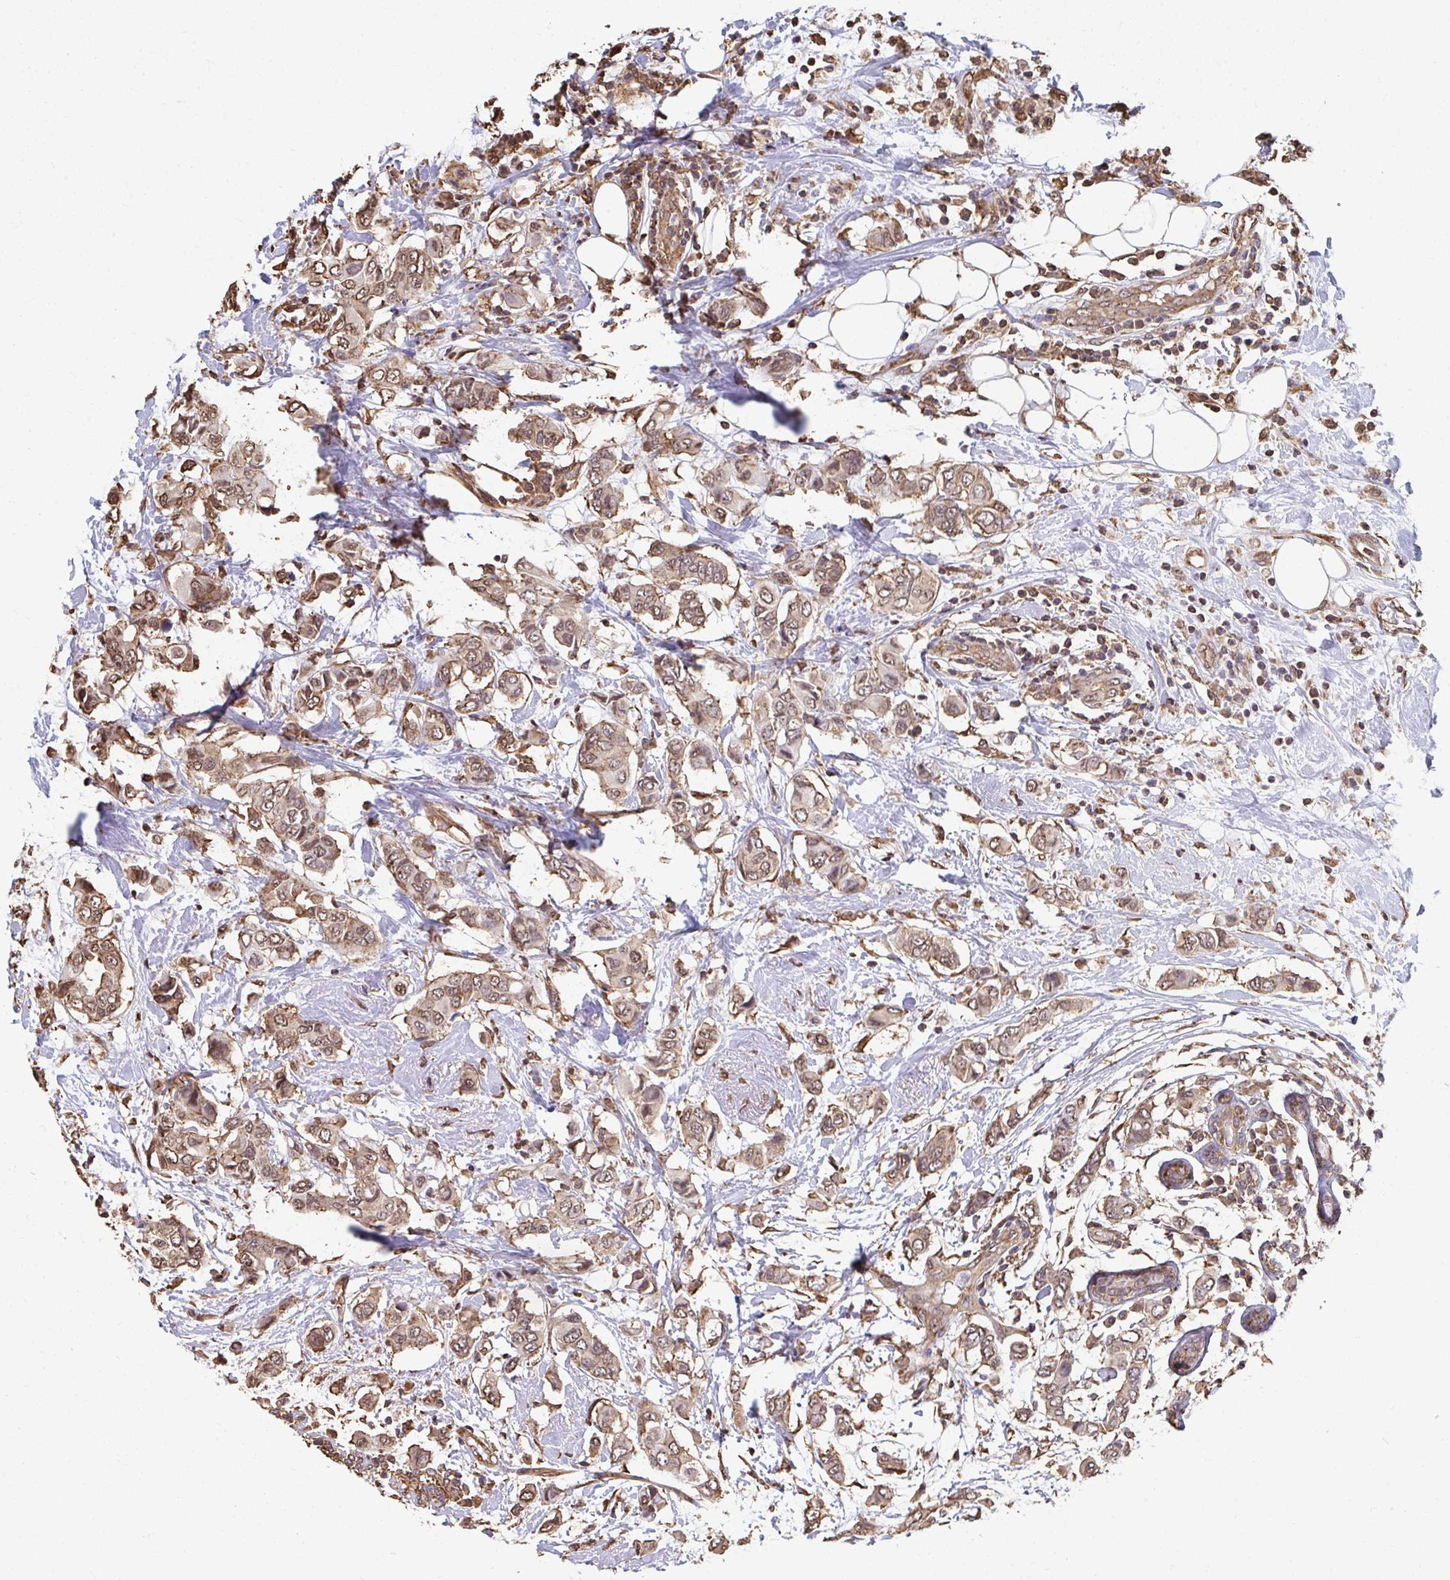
{"staining": {"intensity": "moderate", "quantity": ">75%", "location": "cytoplasmic/membranous"}, "tissue": "breast cancer", "cell_type": "Tumor cells", "image_type": "cancer", "snomed": [{"axis": "morphology", "description": "Lobular carcinoma"}, {"axis": "topography", "description": "Breast"}], "caption": "DAB immunohistochemical staining of breast cancer (lobular carcinoma) reveals moderate cytoplasmic/membranous protein expression in approximately >75% of tumor cells. The staining was performed using DAB, with brown indicating positive protein expression. Nuclei are stained blue with hematoxylin.", "gene": "SYNCRIP", "patient": {"sex": "female", "age": 51}}